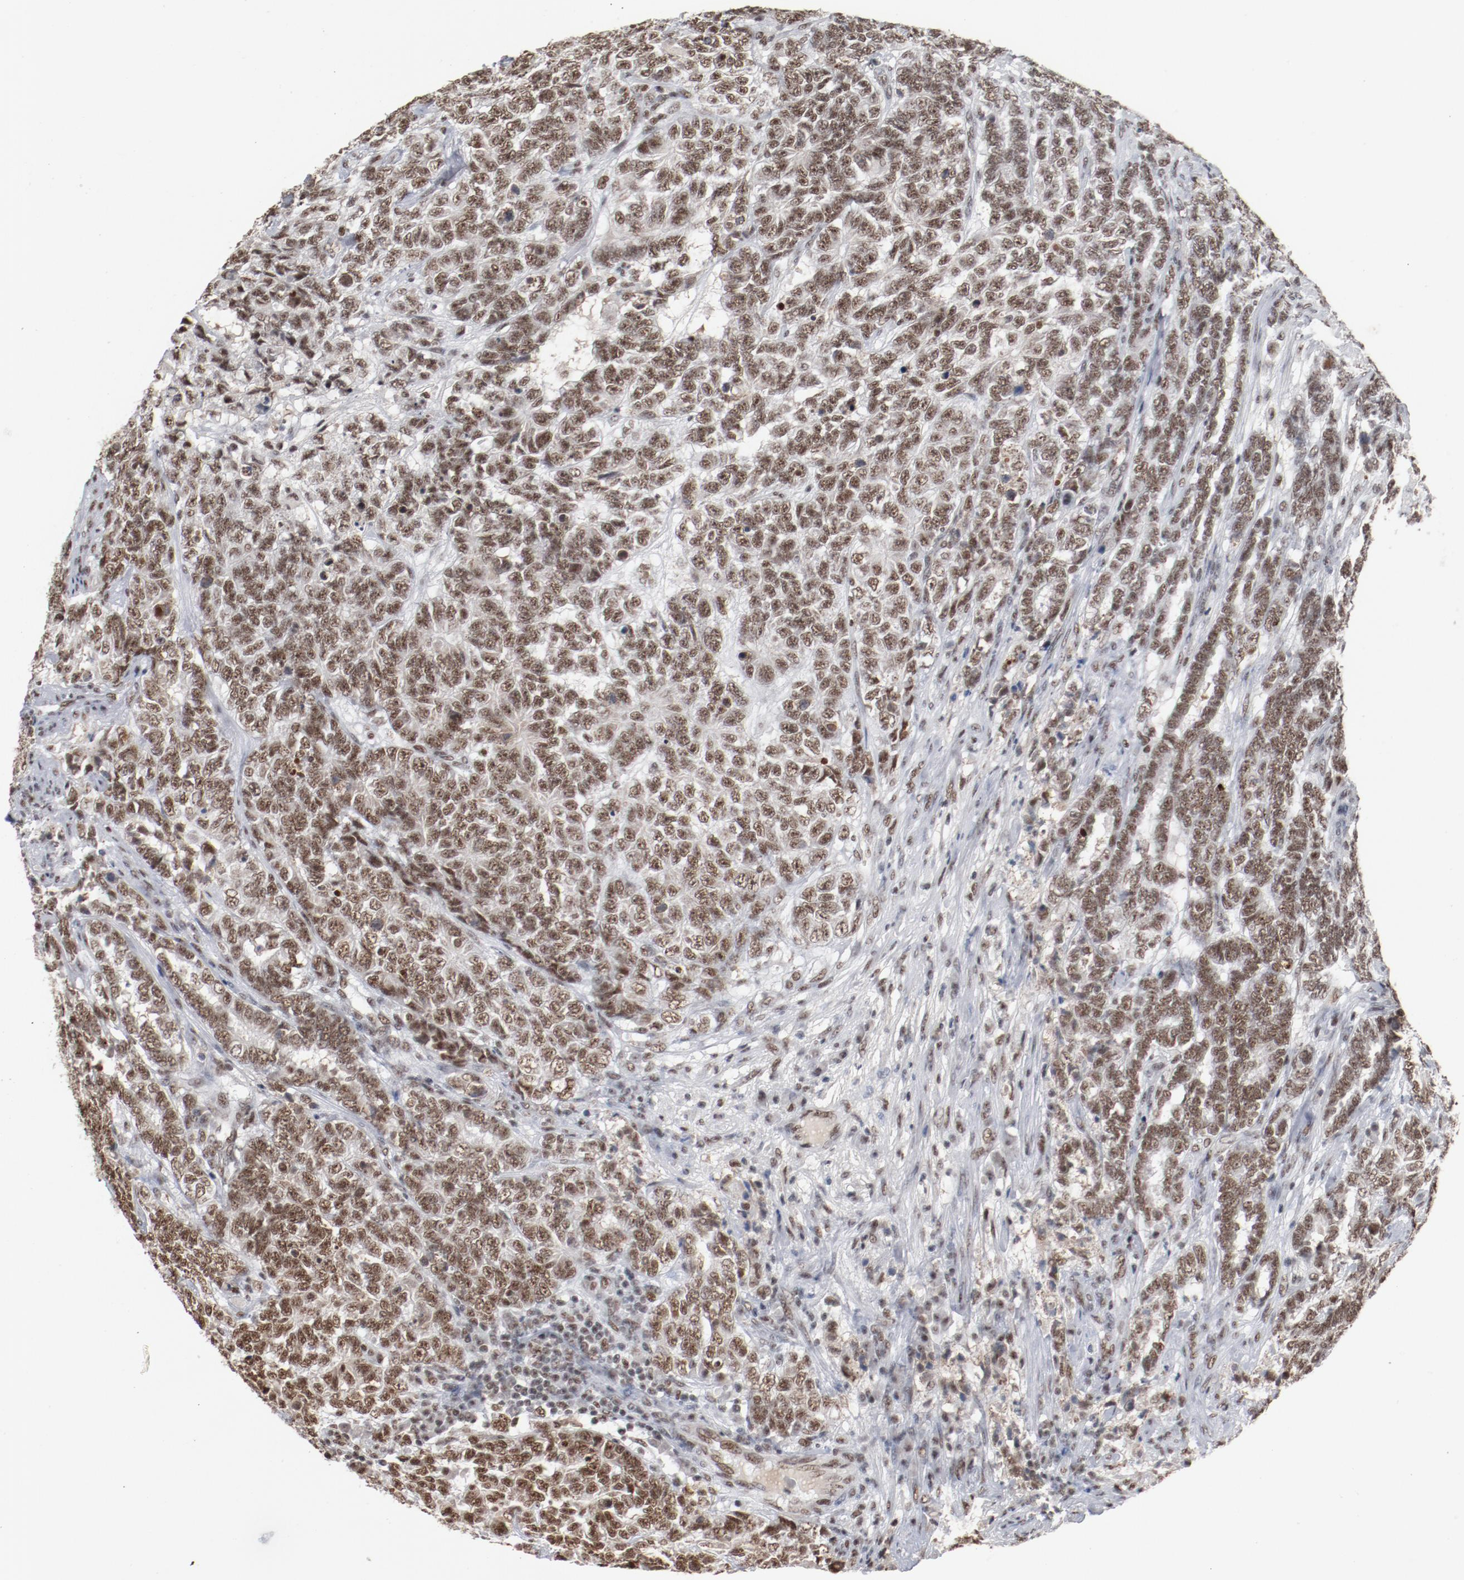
{"staining": {"intensity": "moderate", "quantity": ">75%", "location": "nuclear"}, "tissue": "testis cancer", "cell_type": "Tumor cells", "image_type": "cancer", "snomed": [{"axis": "morphology", "description": "Carcinoma, Embryonal, NOS"}, {"axis": "topography", "description": "Testis"}], "caption": "IHC (DAB (3,3'-diaminobenzidine)) staining of testis cancer shows moderate nuclear protein staining in about >75% of tumor cells.", "gene": "BUB3", "patient": {"sex": "male", "age": 26}}